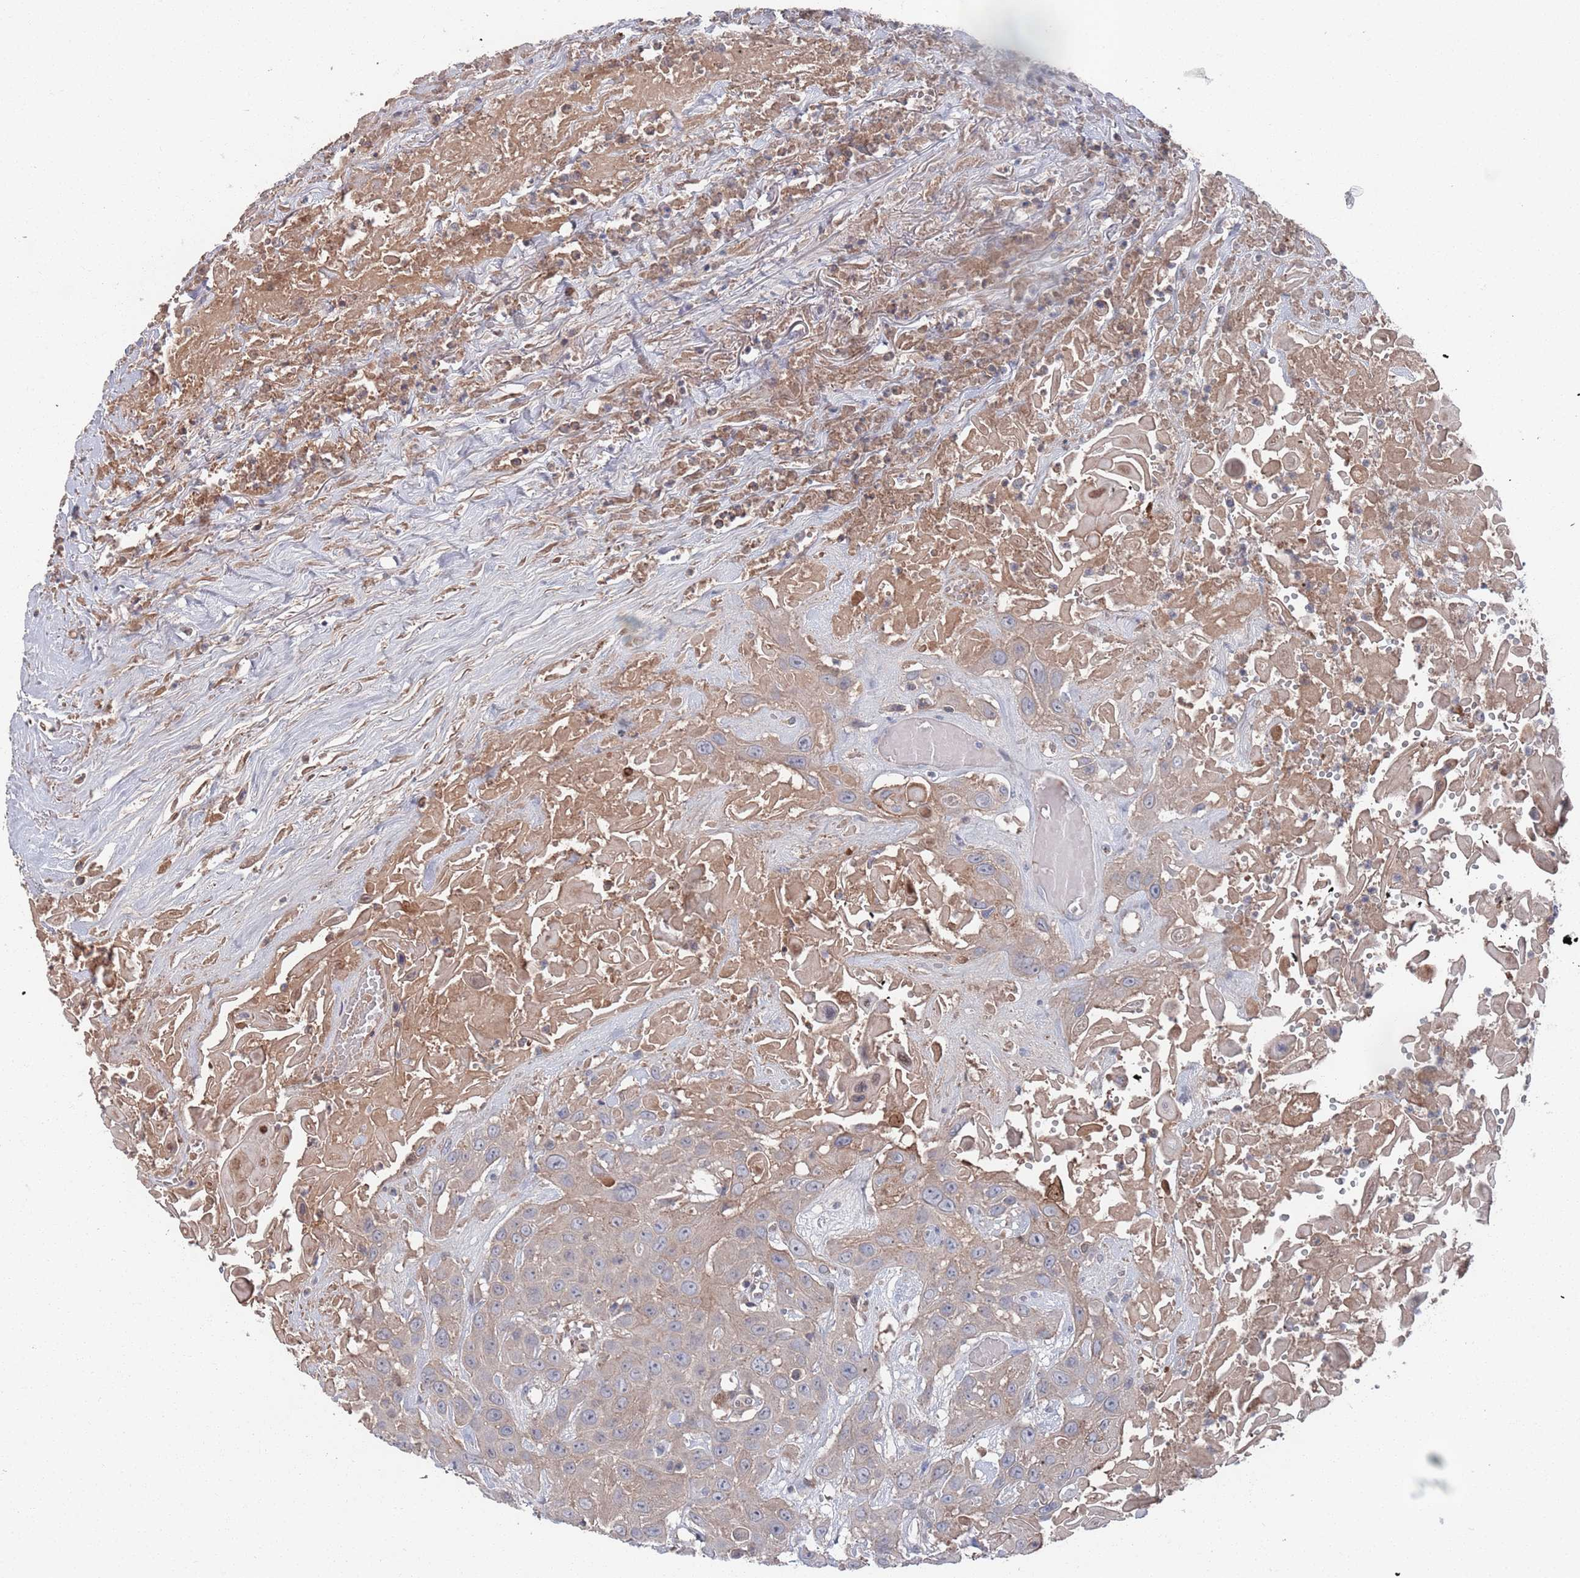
{"staining": {"intensity": "weak", "quantity": ">75%", "location": "cytoplasmic/membranous"}, "tissue": "head and neck cancer", "cell_type": "Tumor cells", "image_type": "cancer", "snomed": [{"axis": "morphology", "description": "Squamous cell carcinoma, NOS"}, {"axis": "topography", "description": "Head-Neck"}], "caption": "DAB (3,3'-diaminobenzidine) immunohistochemical staining of head and neck squamous cell carcinoma demonstrates weak cytoplasmic/membranous protein expression in approximately >75% of tumor cells.", "gene": "PLEKHA4", "patient": {"sex": "male", "age": 81}}